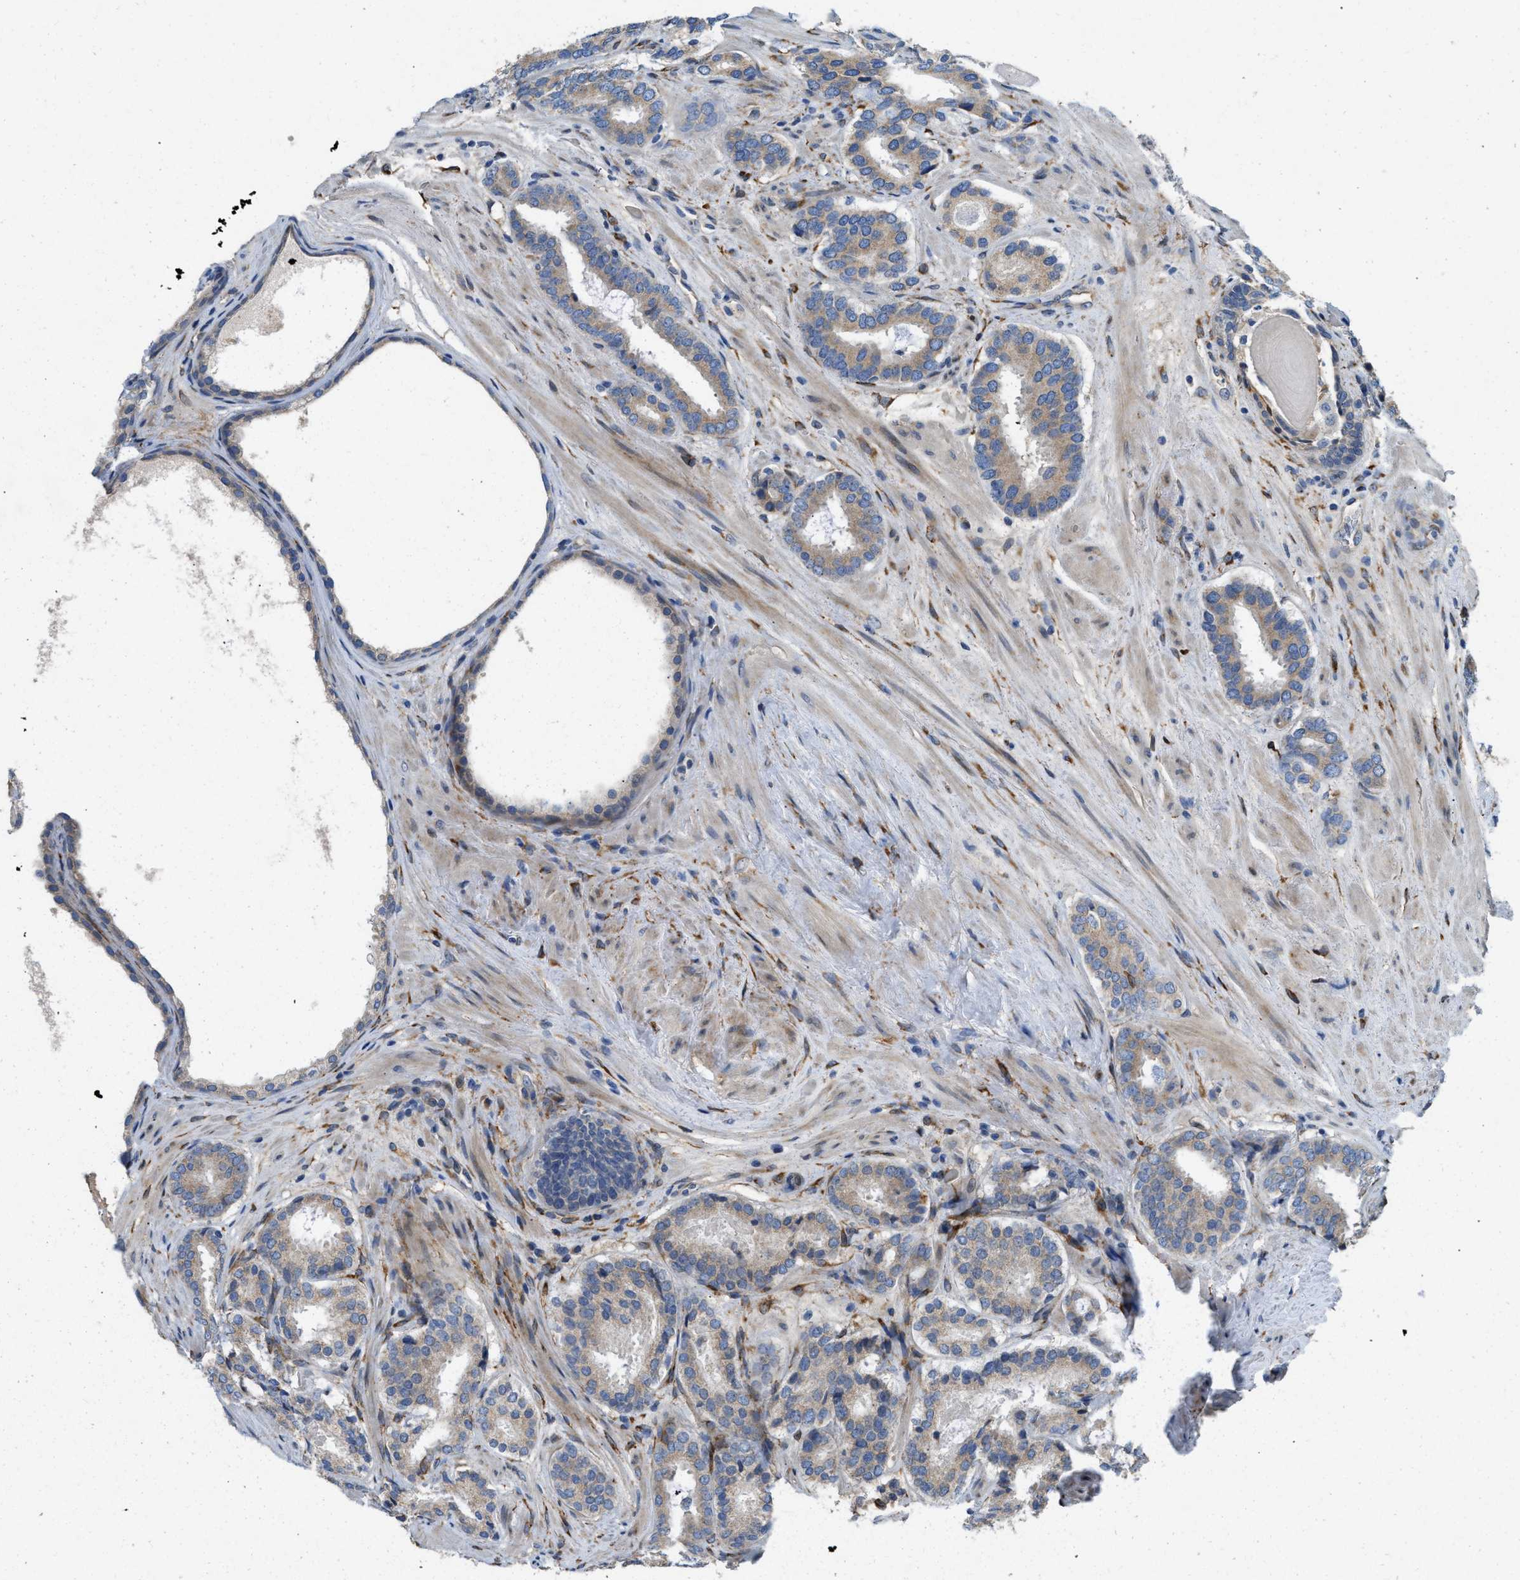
{"staining": {"intensity": "weak", "quantity": ">75%", "location": "cytoplasmic/membranous"}, "tissue": "prostate cancer", "cell_type": "Tumor cells", "image_type": "cancer", "snomed": [{"axis": "morphology", "description": "Adenocarcinoma, Low grade"}, {"axis": "topography", "description": "Prostate"}], "caption": "An image of human prostate cancer (adenocarcinoma (low-grade)) stained for a protein shows weak cytoplasmic/membranous brown staining in tumor cells.", "gene": "GGCX", "patient": {"sex": "male", "age": 69}}